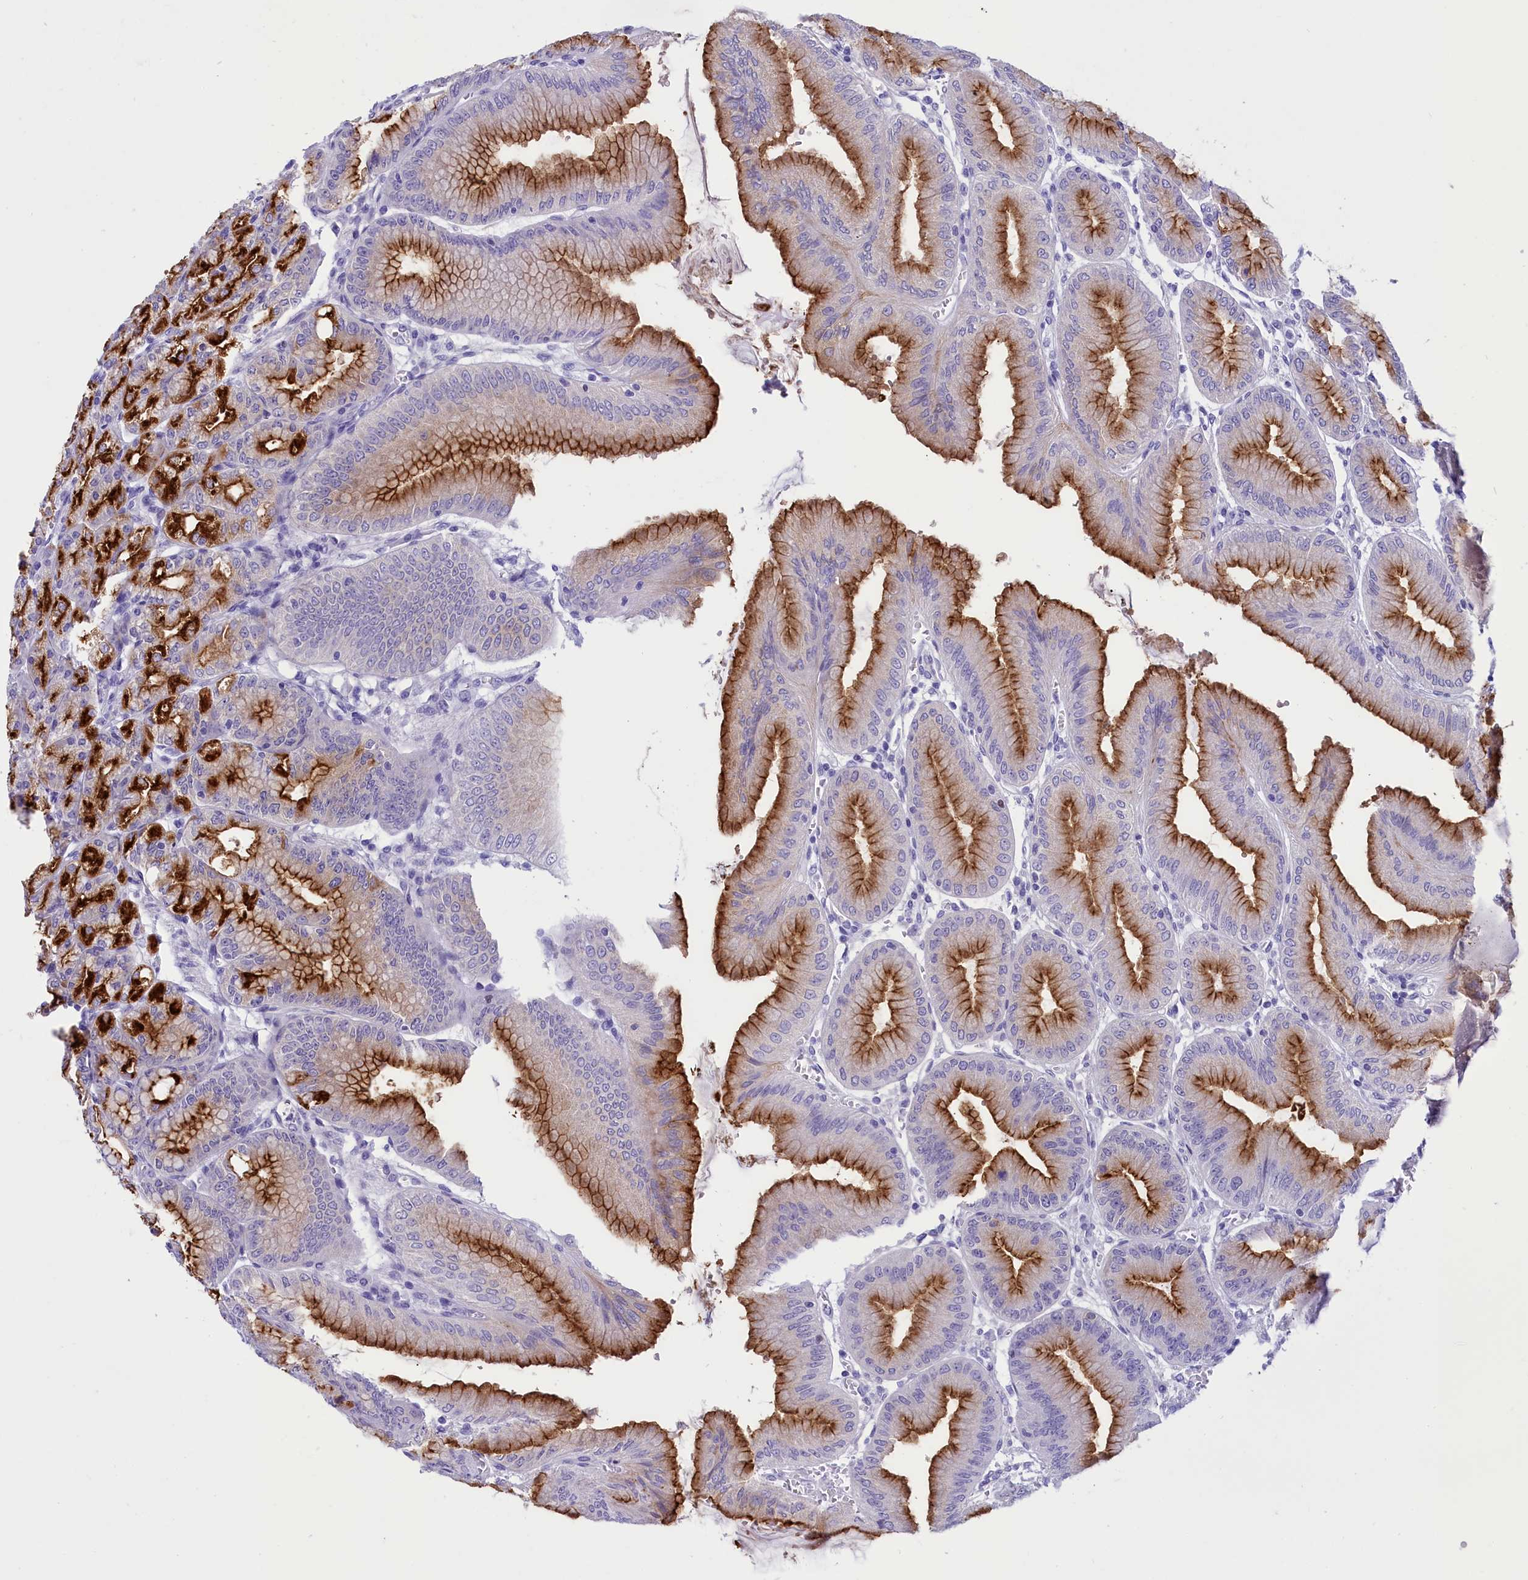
{"staining": {"intensity": "strong", "quantity": ">75%", "location": "cytoplasmic/membranous,nuclear"}, "tissue": "stomach", "cell_type": "Glandular cells", "image_type": "normal", "snomed": [{"axis": "morphology", "description": "Normal tissue, NOS"}, {"axis": "topography", "description": "Stomach, lower"}], "caption": "A histopathology image showing strong cytoplasmic/membranous,nuclear staining in about >75% of glandular cells in normal stomach, as visualized by brown immunohistochemical staining.", "gene": "SPIRE2", "patient": {"sex": "male", "age": 71}}